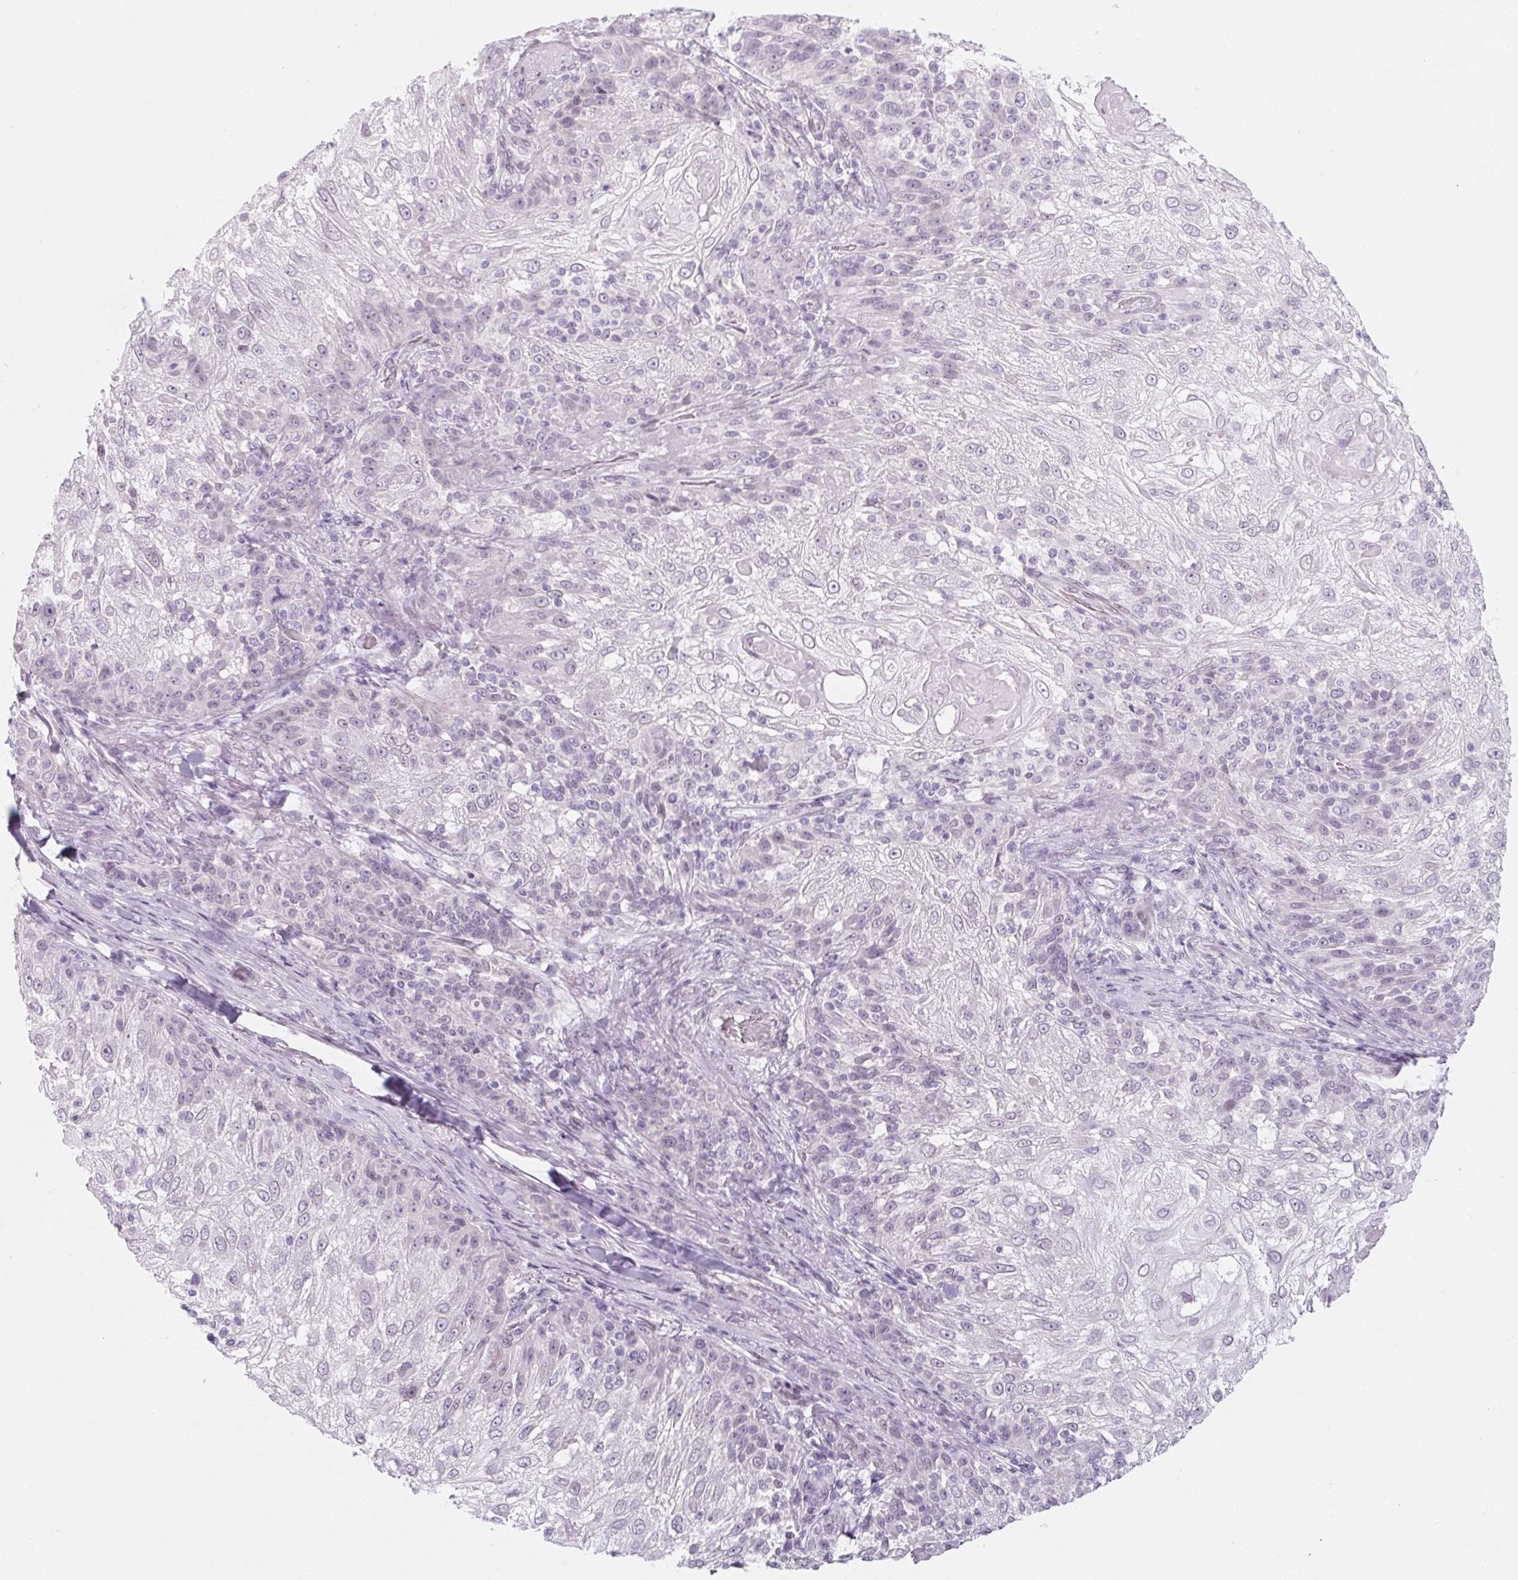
{"staining": {"intensity": "negative", "quantity": "none", "location": "none"}, "tissue": "skin cancer", "cell_type": "Tumor cells", "image_type": "cancer", "snomed": [{"axis": "morphology", "description": "Normal tissue, NOS"}, {"axis": "morphology", "description": "Squamous cell carcinoma, NOS"}, {"axis": "topography", "description": "Skin"}], "caption": "Immunohistochemical staining of skin squamous cell carcinoma displays no significant positivity in tumor cells.", "gene": "KCNQ2", "patient": {"sex": "female", "age": 83}}